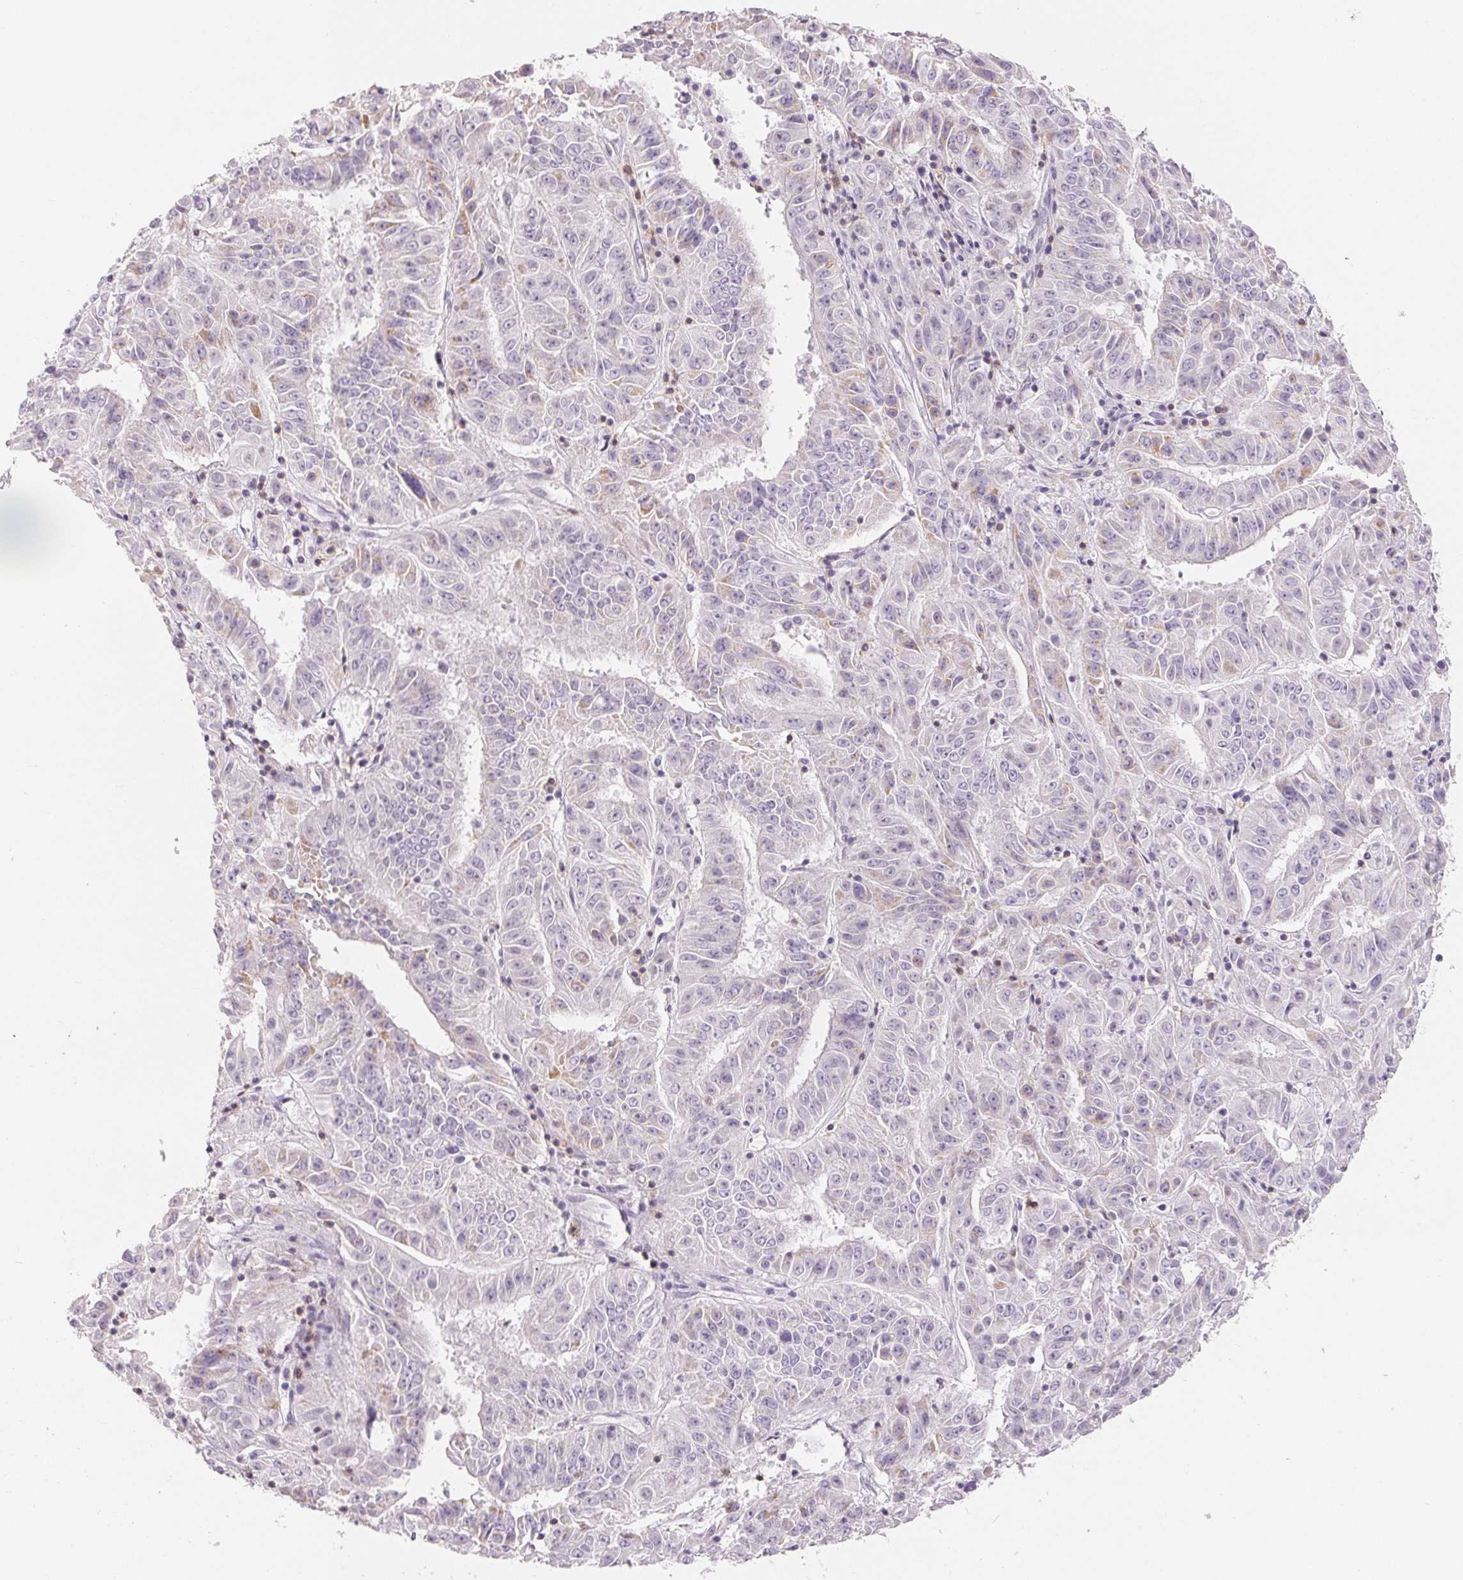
{"staining": {"intensity": "negative", "quantity": "none", "location": "none"}, "tissue": "pancreatic cancer", "cell_type": "Tumor cells", "image_type": "cancer", "snomed": [{"axis": "morphology", "description": "Adenocarcinoma, NOS"}, {"axis": "topography", "description": "Pancreas"}], "caption": "Pancreatic cancer (adenocarcinoma) was stained to show a protein in brown. There is no significant staining in tumor cells.", "gene": "CD69", "patient": {"sex": "male", "age": 63}}